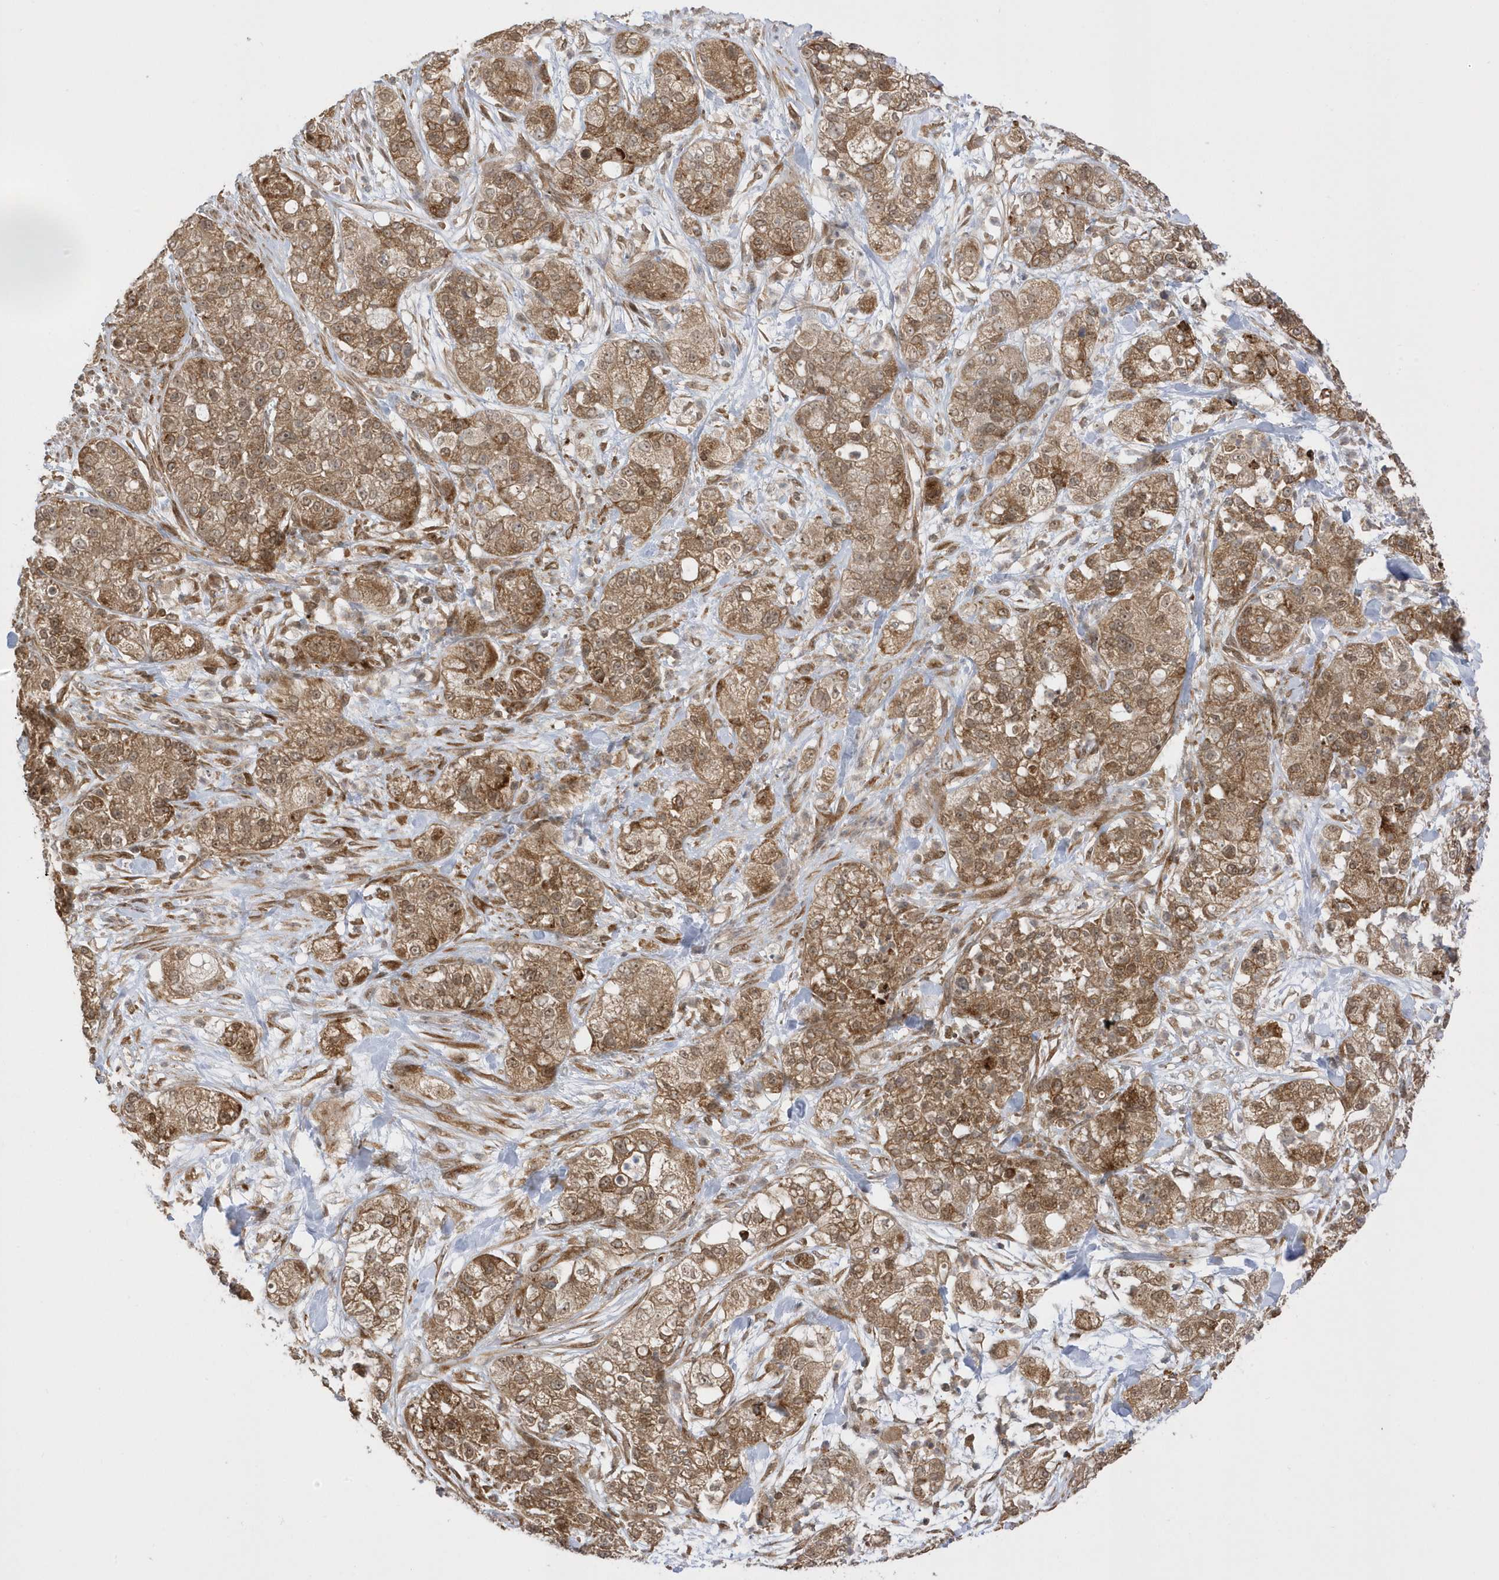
{"staining": {"intensity": "moderate", "quantity": ">75%", "location": "cytoplasmic/membranous,nuclear"}, "tissue": "pancreatic cancer", "cell_type": "Tumor cells", "image_type": "cancer", "snomed": [{"axis": "morphology", "description": "Adenocarcinoma, NOS"}, {"axis": "topography", "description": "Pancreas"}], "caption": "This is a photomicrograph of immunohistochemistry staining of adenocarcinoma (pancreatic), which shows moderate expression in the cytoplasmic/membranous and nuclear of tumor cells.", "gene": "METTL21A", "patient": {"sex": "female", "age": 78}}